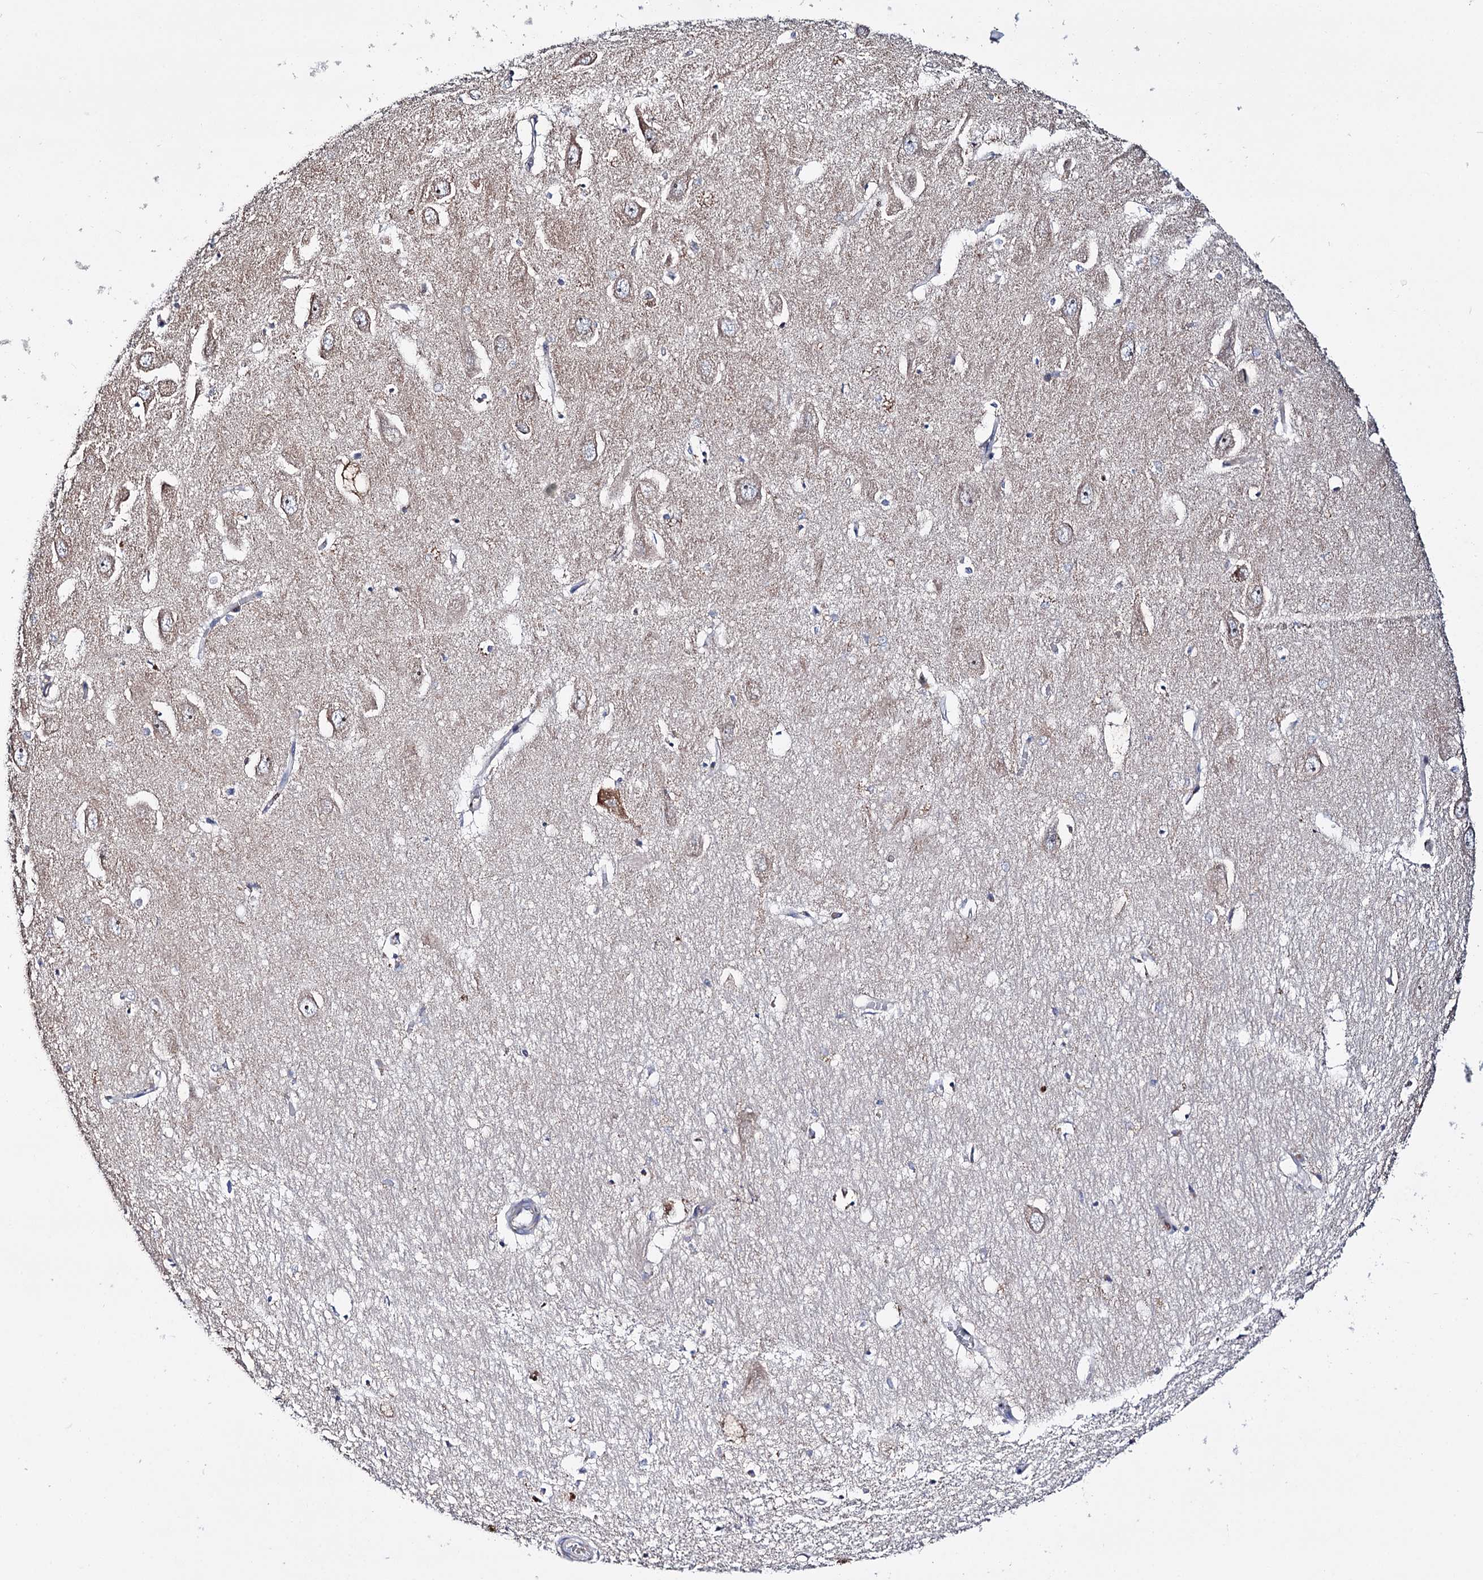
{"staining": {"intensity": "negative", "quantity": "none", "location": "none"}, "tissue": "hippocampus", "cell_type": "Glial cells", "image_type": "normal", "snomed": [{"axis": "morphology", "description": "Normal tissue, NOS"}, {"axis": "topography", "description": "Hippocampus"}], "caption": "Normal hippocampus was stained to show a protein in brown. There is no significant expression in glial cells. (Brightfield microscopy of DAB immunohistochemistry (IHC) at high magnification).", "gene": "UBASH3B", "patient": {"sex": "female", "age": 64}}